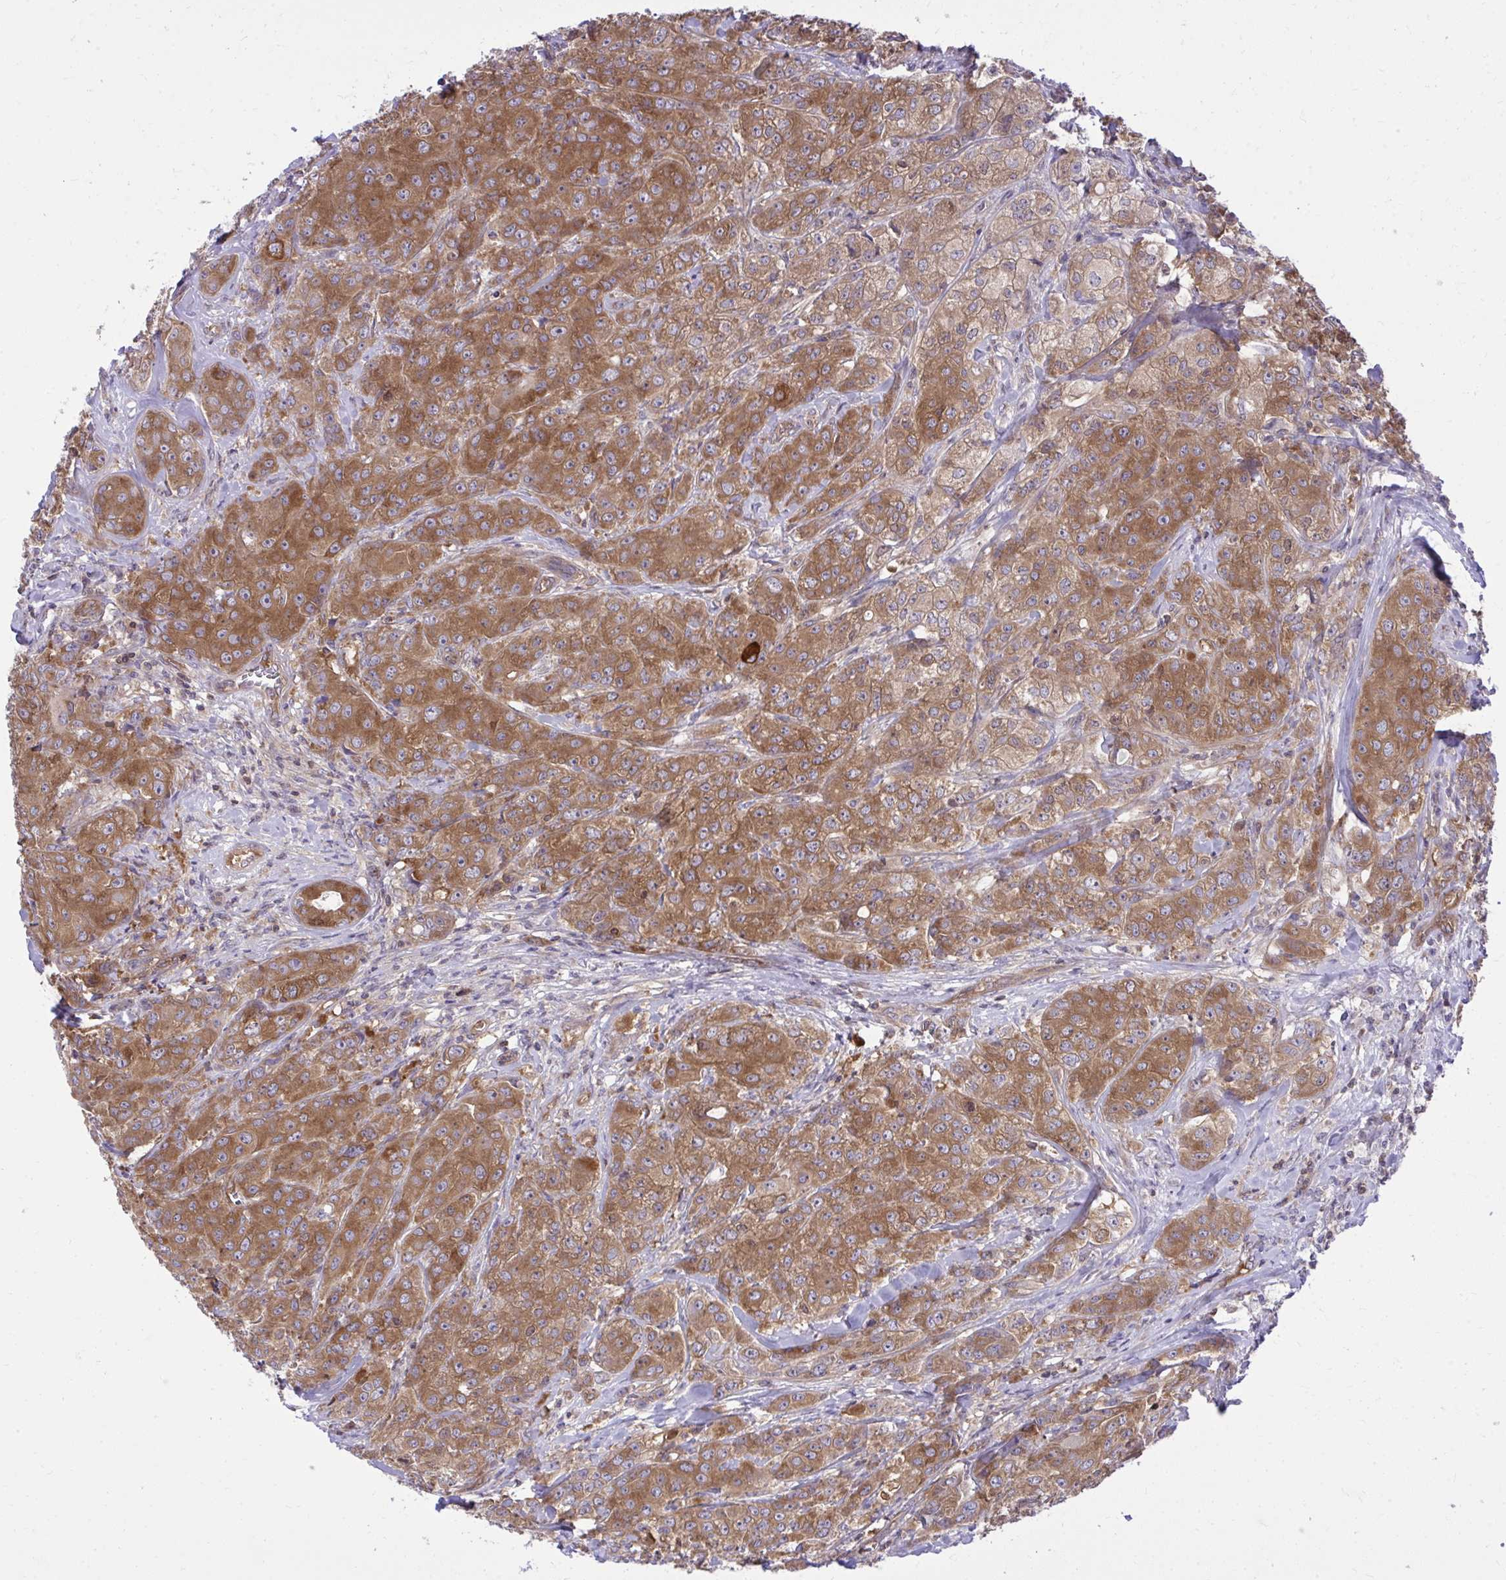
{"staining": {"intensity": "moderate", "quantity": ">75%", "location": "cytoplasmic/membranous"}, "tissue": "breast cancer", "cell_type": "Tumor cells", "image_type": "cancer", "snomed": [{"axis": "morphology", "description": "Normal tissue, NOS"}, {"axis": "morphology", "description": "Duct carcinoma"}, {"axis": "topography", "description": "Breast"}], "caption": "The photomicrograph reveals staining of breast invasive ductal carcinoma, revealing moderate cytoplasmic/membranous protein staining (brown color) within tumor cells.", "gene": "PPP5C", "patient": {"sex": "female", "age": 43}}